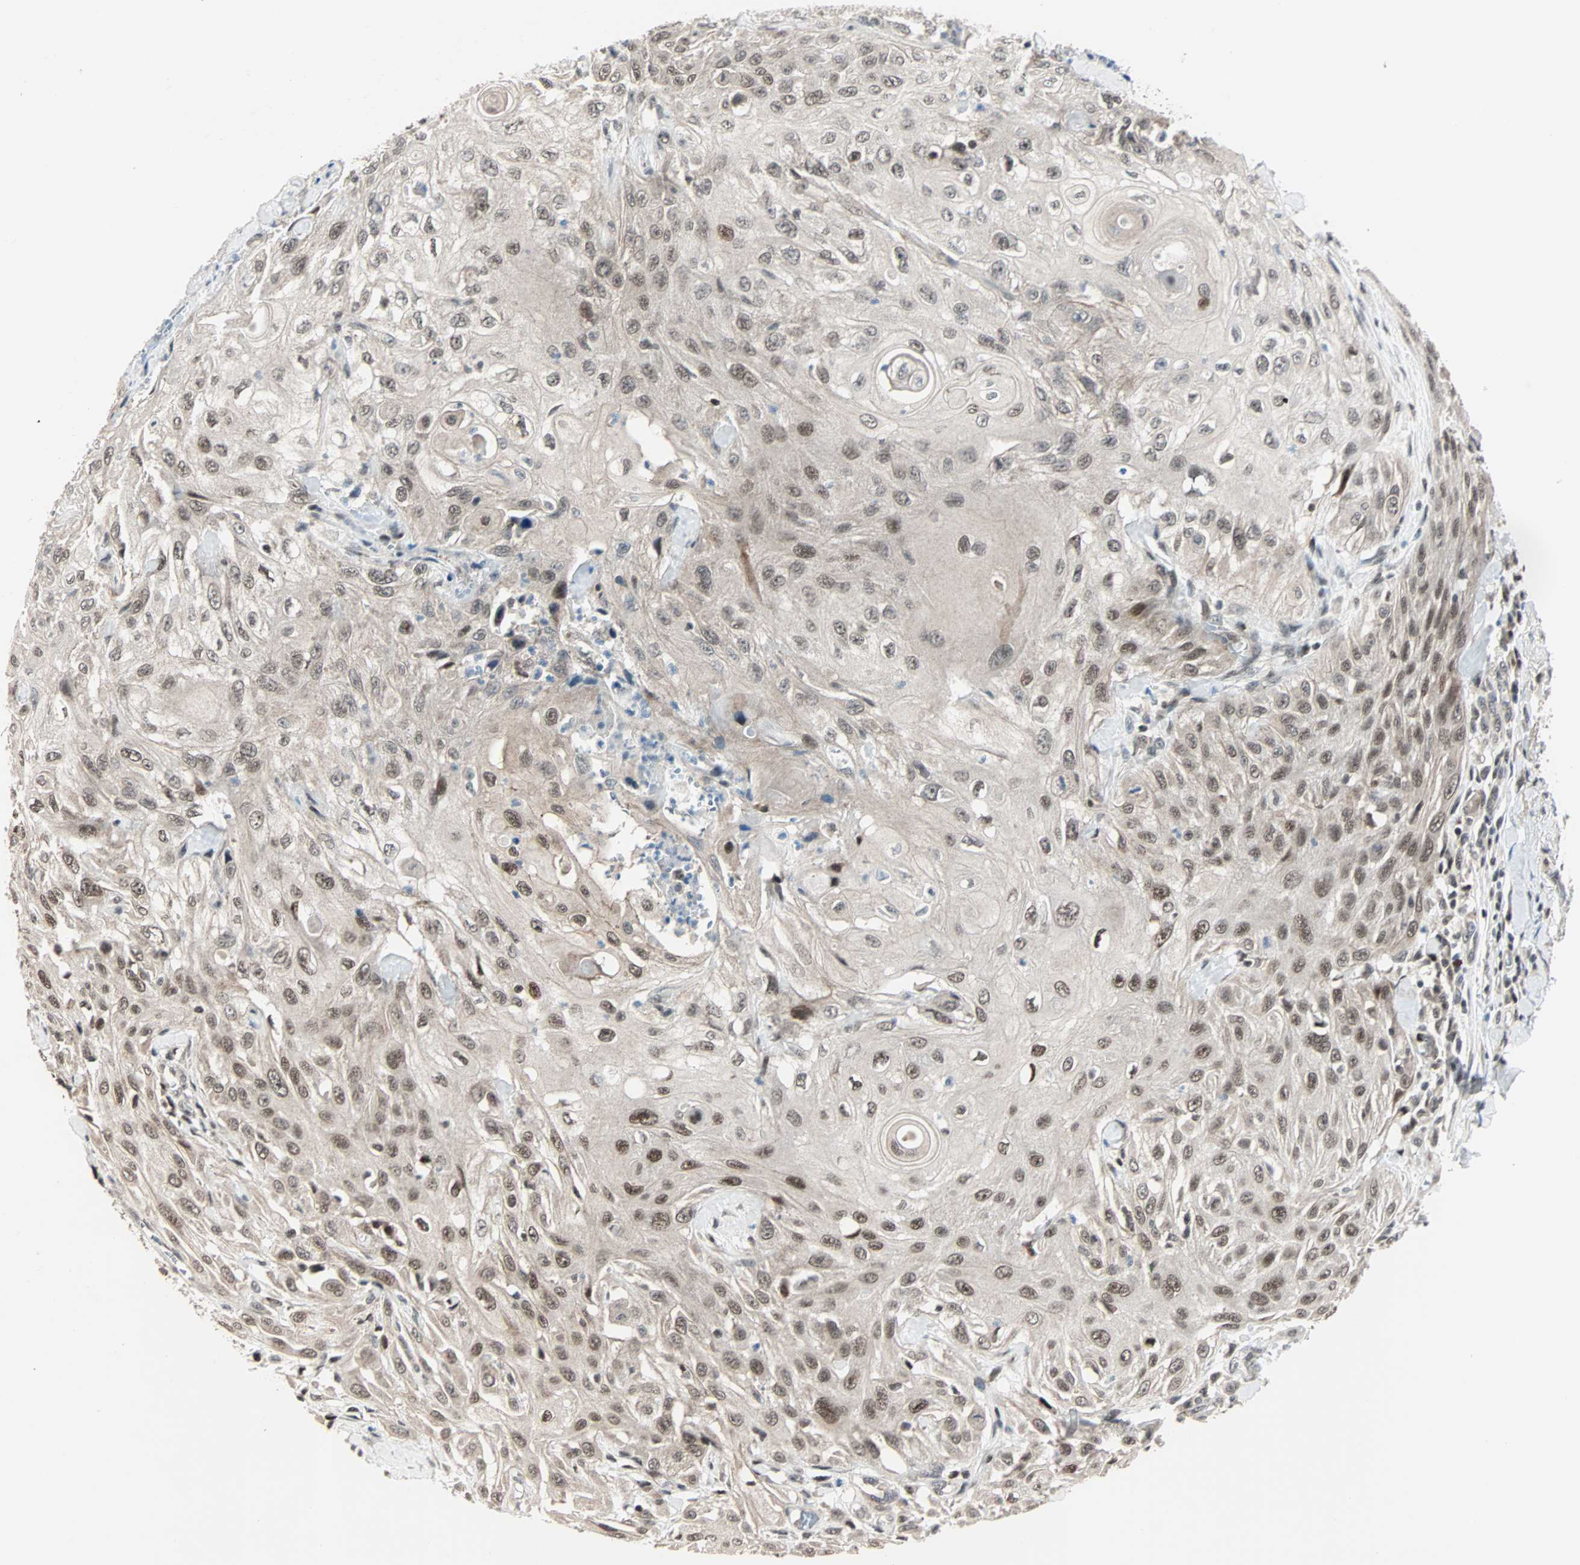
{"staining": {"intensity": "weak", "quantity": ">75%", "location": "nuclear"}, "tissue": "skin cancer", "cell_type": "Tumor cells", "image_type": "cancer", "snomed": [{"axis": "morphology", "description": "Squamous cell carcinoma, NOS"}, {"axis": "morphology", "description": "Squamous cell carcinoma, metastatic, NOS"}, {"axis": "topography", "description": "Skin"}, {"axis": "topography", "description": "Lymph node"}], "caption": "This photomicrograph reveals IHC staining of human metastatic squamous cell carcinoma (skin), with low weak nuclear staining in approximately >75% of tumor cells.", "gene": "CBX4", "patient": {"sex": "male", "age": 75}}